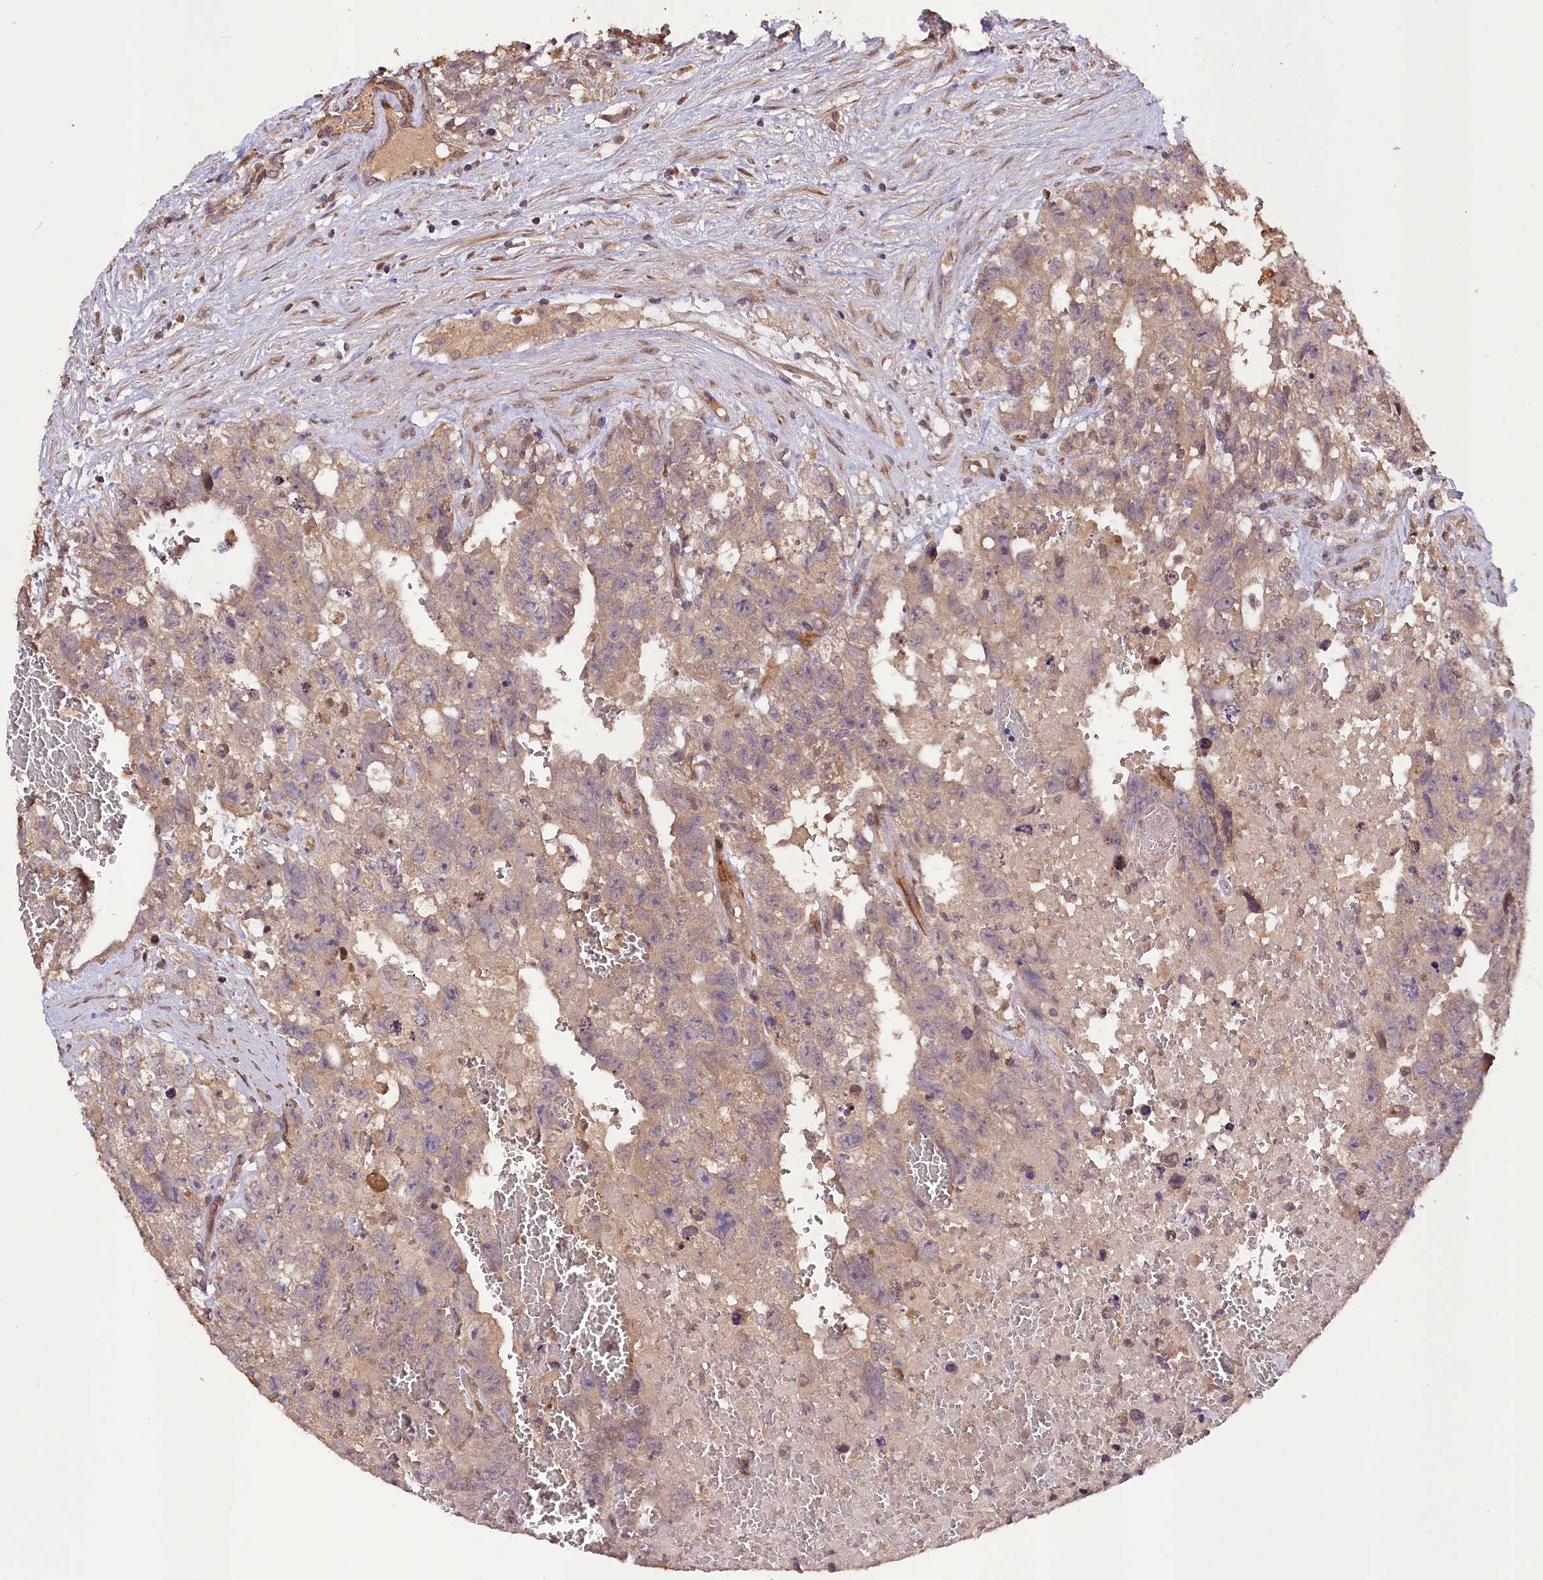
{"staining": {"intensity": "weak", "quantity": "25%-75%", "location": "cytoplasmic/membranous"}, "tissue": "testis cancer", "cell_type": "Tumor cells", "image_type": "cancer", "snomed": [{"axis": "morphology", "description": "Carcinoma, Embryonal, NOS"}, {"axis": "topography", "description": "Testis"}], "caption": "Immunohistochemistry photomicrograph of neoplastic tissue: testis embryonal carcinoma stained using immunohistochemistry reveals low levels of weak protein expression localized specifically in the cytoplasmic/membranous of tumor cells, appearing as a cytoplasmic/membranous brown color.", "gene": "DNAJB9", "patient": {"sex": "male", "age": 26}}